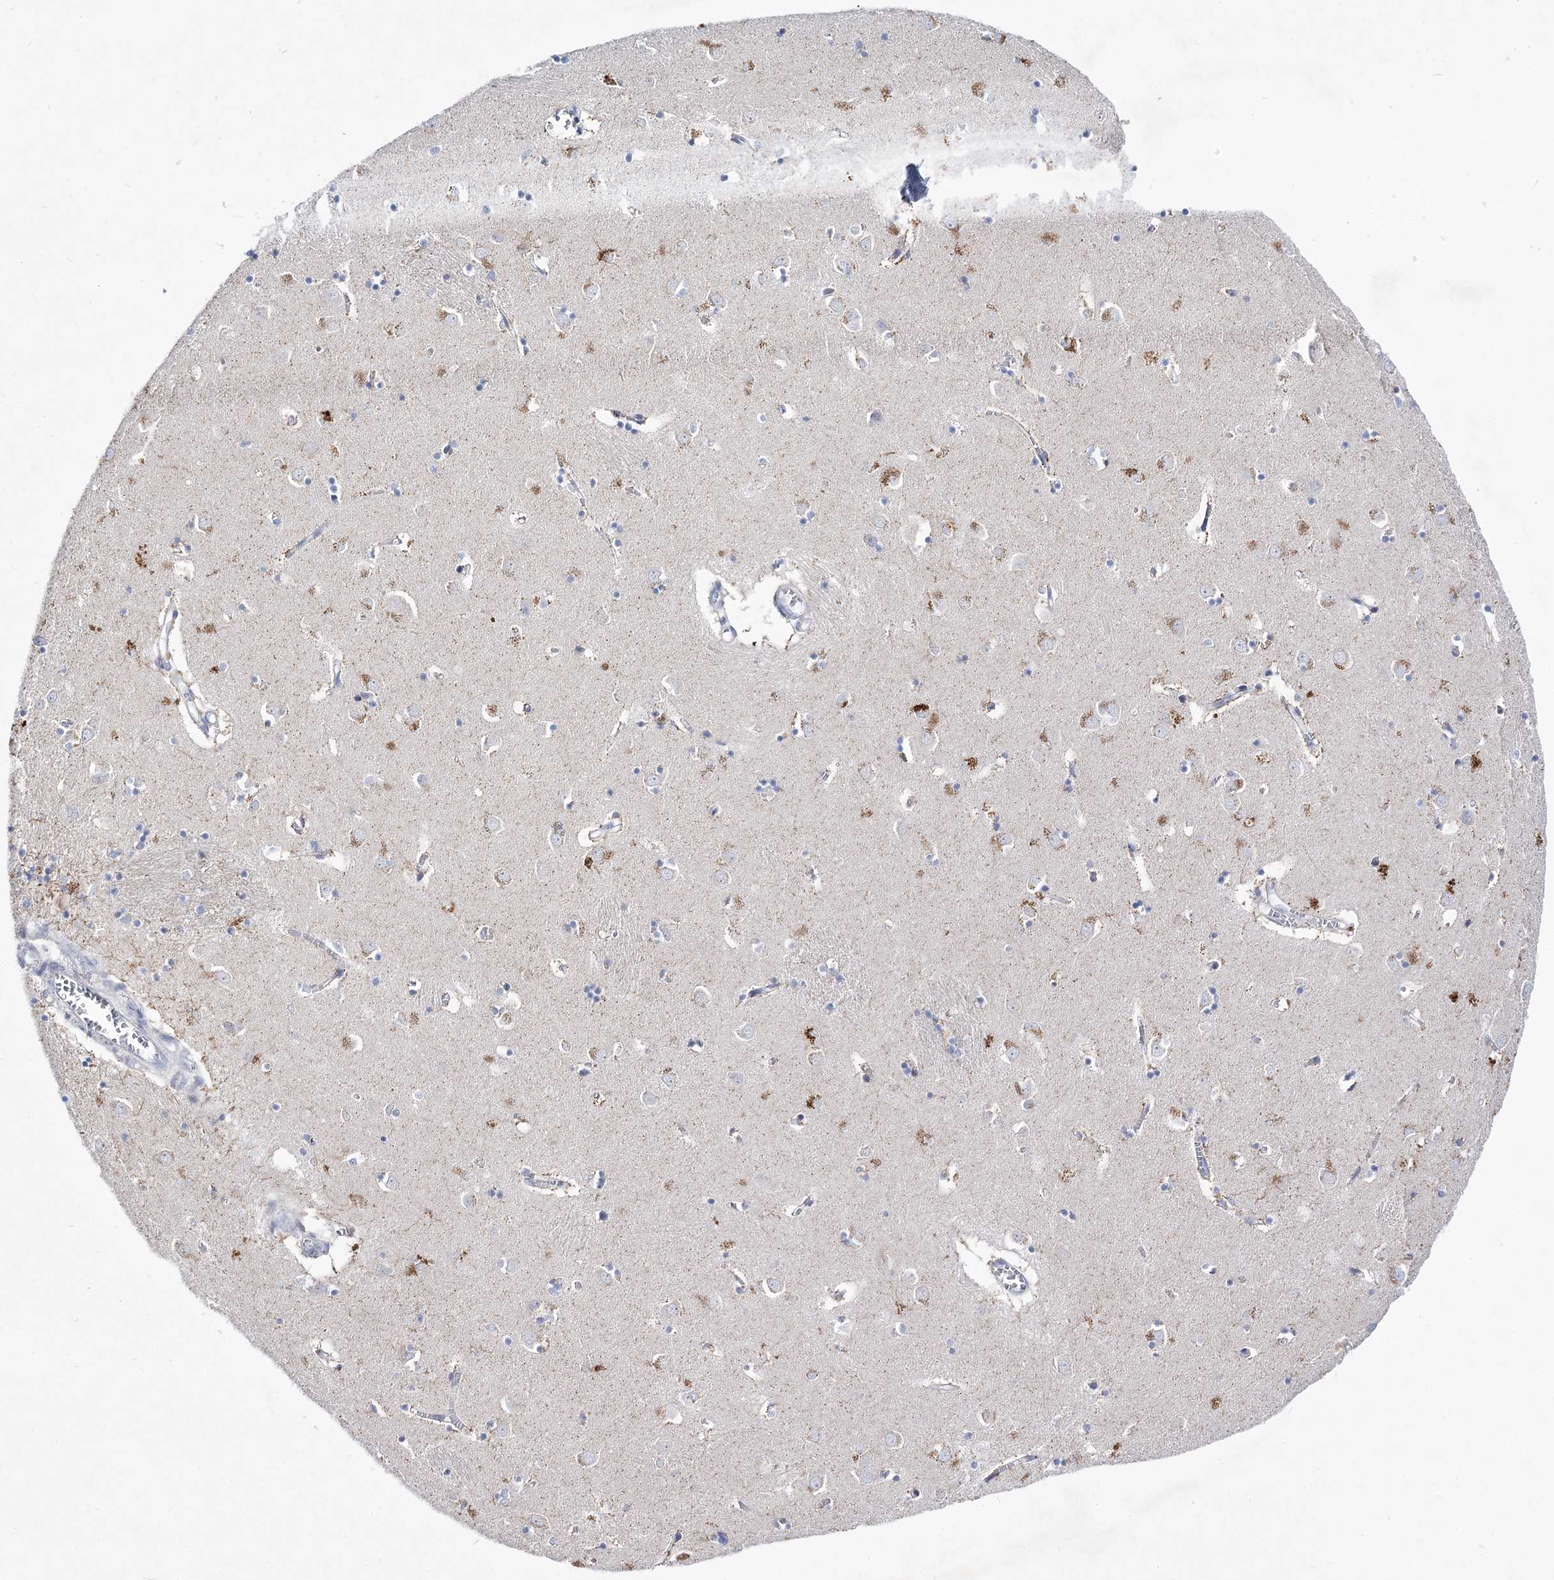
{"staining": {"intensity": "strong", "quantity": "<25%", "location": "cytoplasmic/membranous"}, "tissue": "caudate", "cell_type": "Glial cells", "image_type": "normal", "snomed": [{"axis": "morphology", "description": "Normal tissue, NOS"}, {"axis": "topography", "description": "Lateral ventricle wall"}], "caption": "Protein analysis of normal caudate exhibits strong cytoplasmic/membranous expression in about <25% of glial cells. (Stains: DAB (3,3'-diaminobenzidine) in brown, nuclei in blue, Microscopy: brightfield microscopy at high magnification).", "gene": "LRRC14B", "patient": {"sex": "male", "age": 70}}